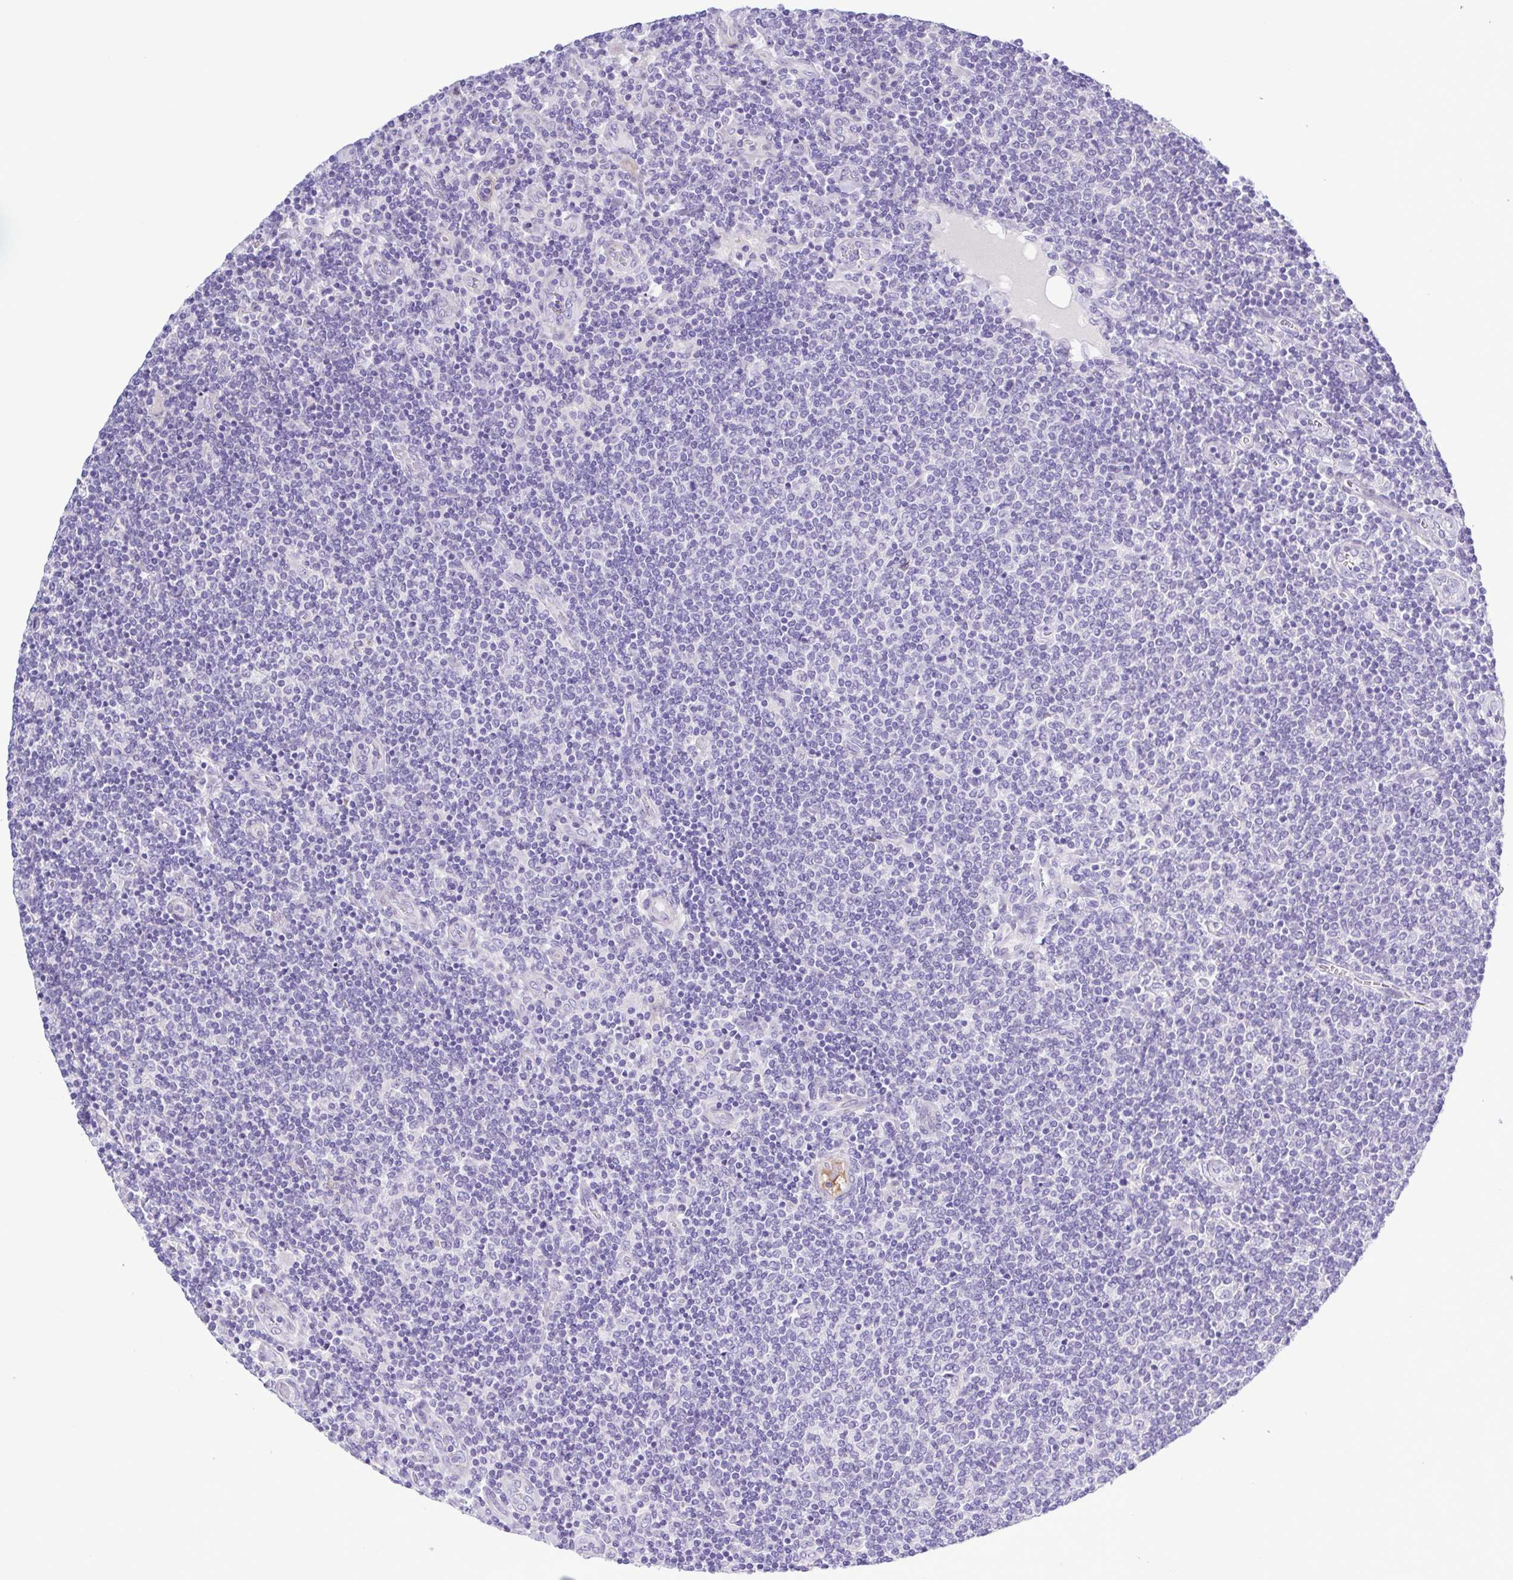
{"staining": {"intensity": "negative", "quantity": "none", "location": "none"}, "tissue": "lymphoma", "cell_type": "Tumor cells", "image_type": "cancer", "snomed": [{"axis": "morphology", "description": "Malignant lymphoma, non-Hodgkin's type, Low grade"}, {"axis": "topography", "description": "Lymph node"}], "caption": "An IHC micrograph of lymphoma is shown. There is no staining in tumor cells of lymphoma. Brightfield microscopy of immunohistochemistry (IHC) stained with DAB (brown) and hematoxylin (blue), captured at high magnification.", "gene": "GABBR2", "patient": {"sex": "male", "age": 52}}